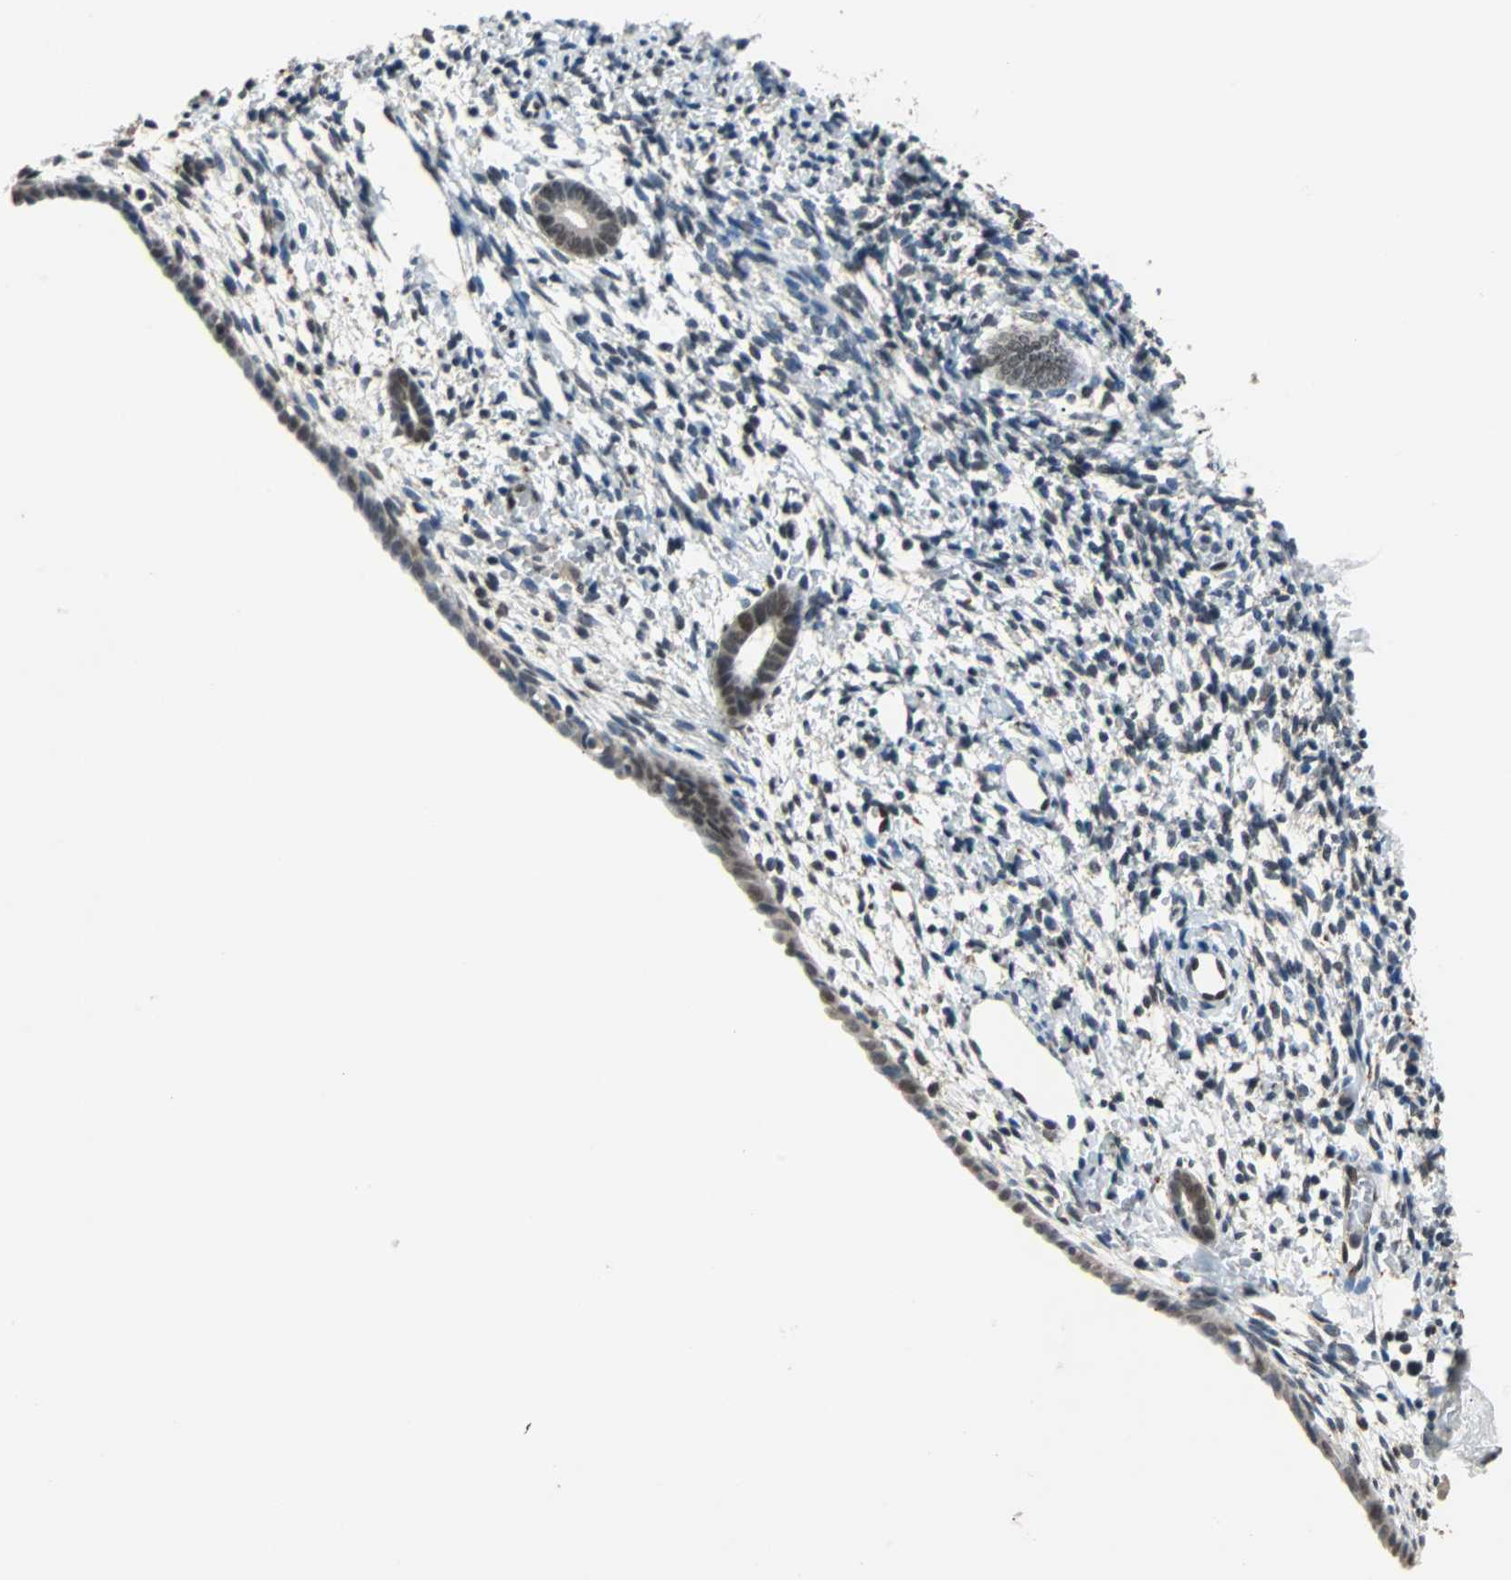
{"staining": {"intensity": "moderate", "quantity": "25%-75%", "location": "nuclear"}, "tissue": "endometrium", "cell_type": "Cells in endometrial stroma", "image_type": "normal", "snomed": [{"axis": "morphology", "description": "Normal tissue, NOS"}, {"axis": "topography", "description": "Endometrium"}], "caption": "This image shows immunohistochemistry staining of benign human endometrium, with medium moderate nuclear positivity in about 25%-75% of cells in endometrial stroma.", "gene": "PHC1", "patient": {"sex": "female", "age": 71}}